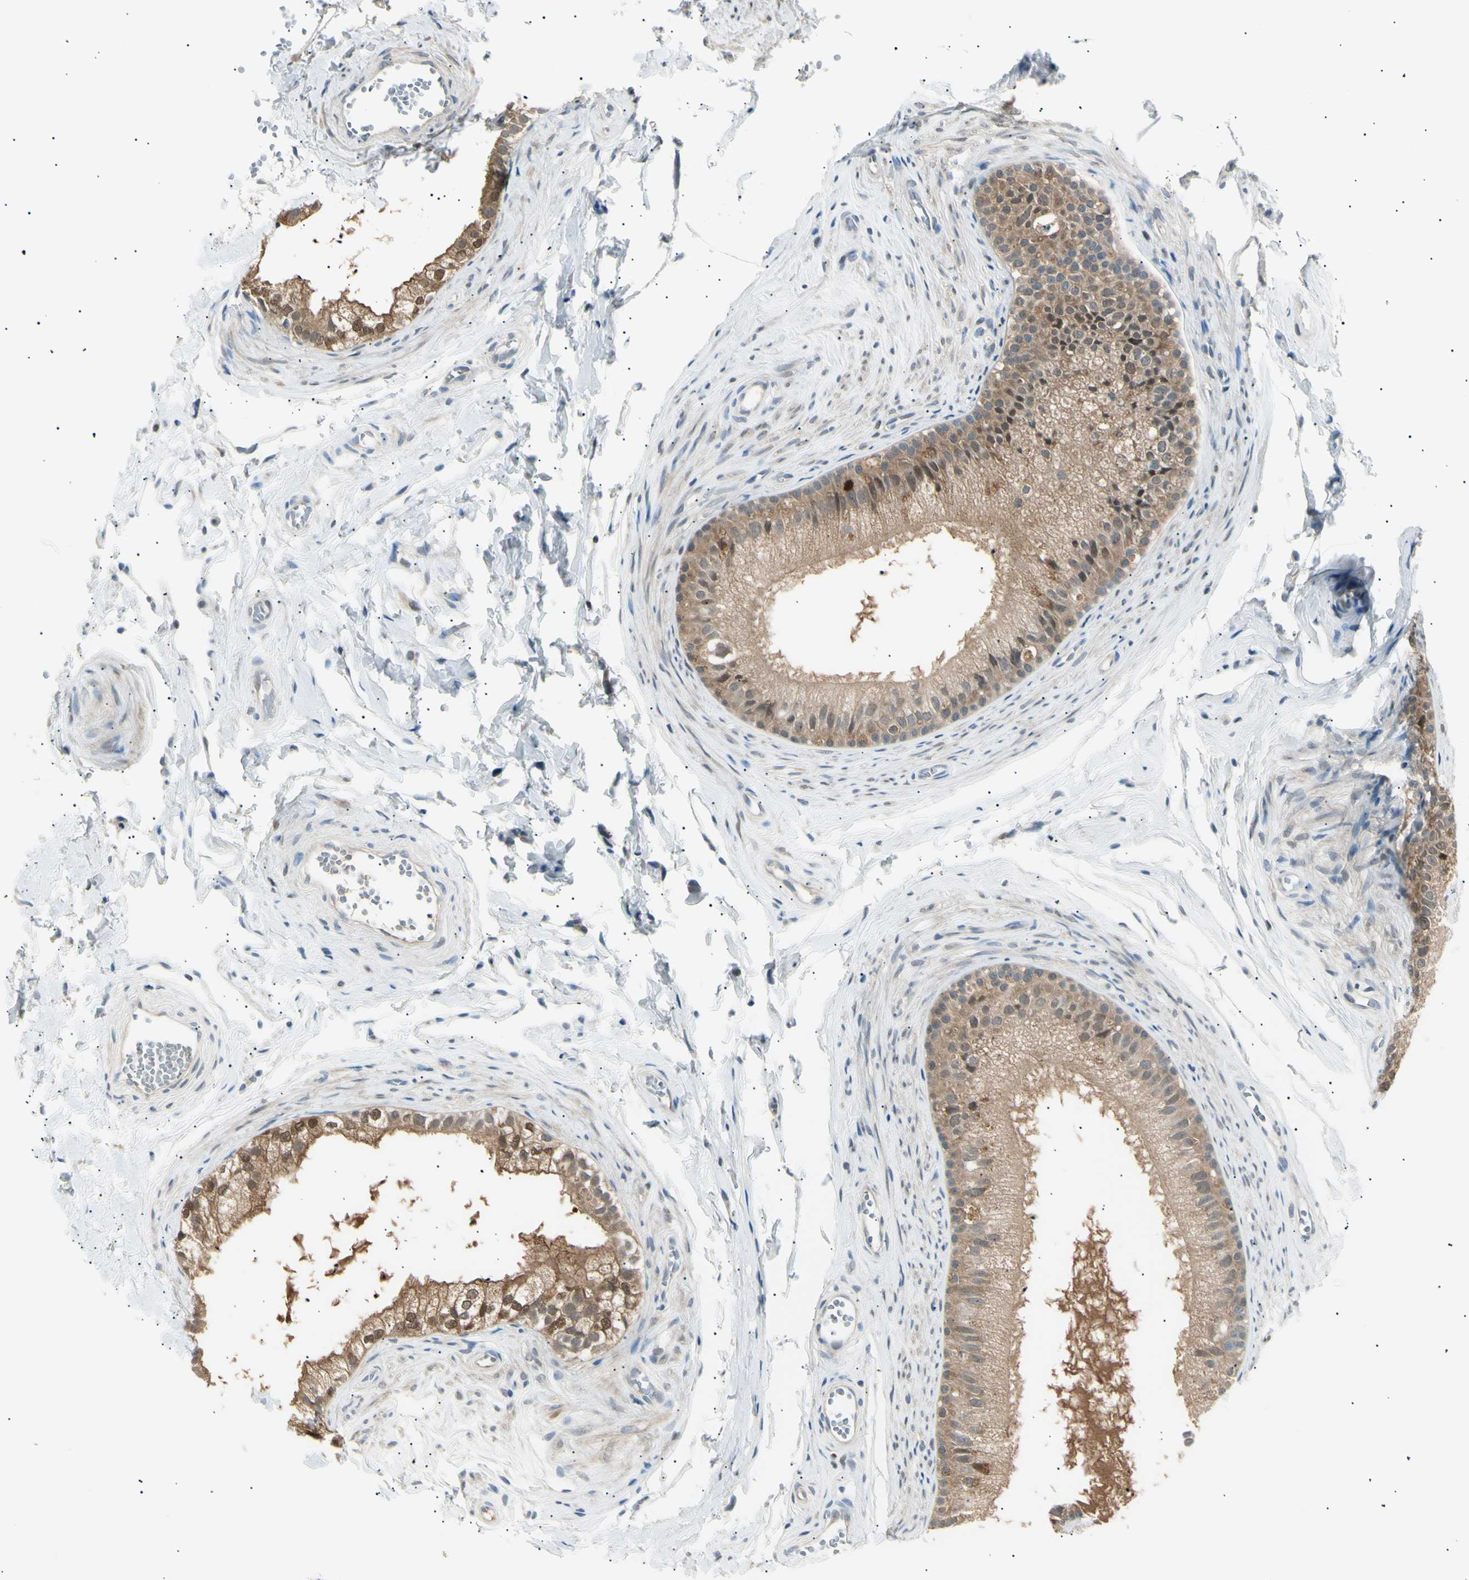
{"staining": {"intensity": "moderate", "quantity": ">75%", "location": "cytoplasmic/membranous,nuclear"}, "tissue": "epididymis", "cell_type": "Glandular cells", "image_type": "normal", "snomed": [{"axis": "morphology", "description": "Normal tissue, NOS"}, {"axis": "topography", "description": "Epididymis"}], "caption": "Protein staining by immunohistochemistry demonstrates moderate cytoplasmic/membranous,nuclear staining in about >75% of glandular cells in unremarkable epididymis.", "gene": "LHPP", "patient": {"sex": "male", "age": 56}}